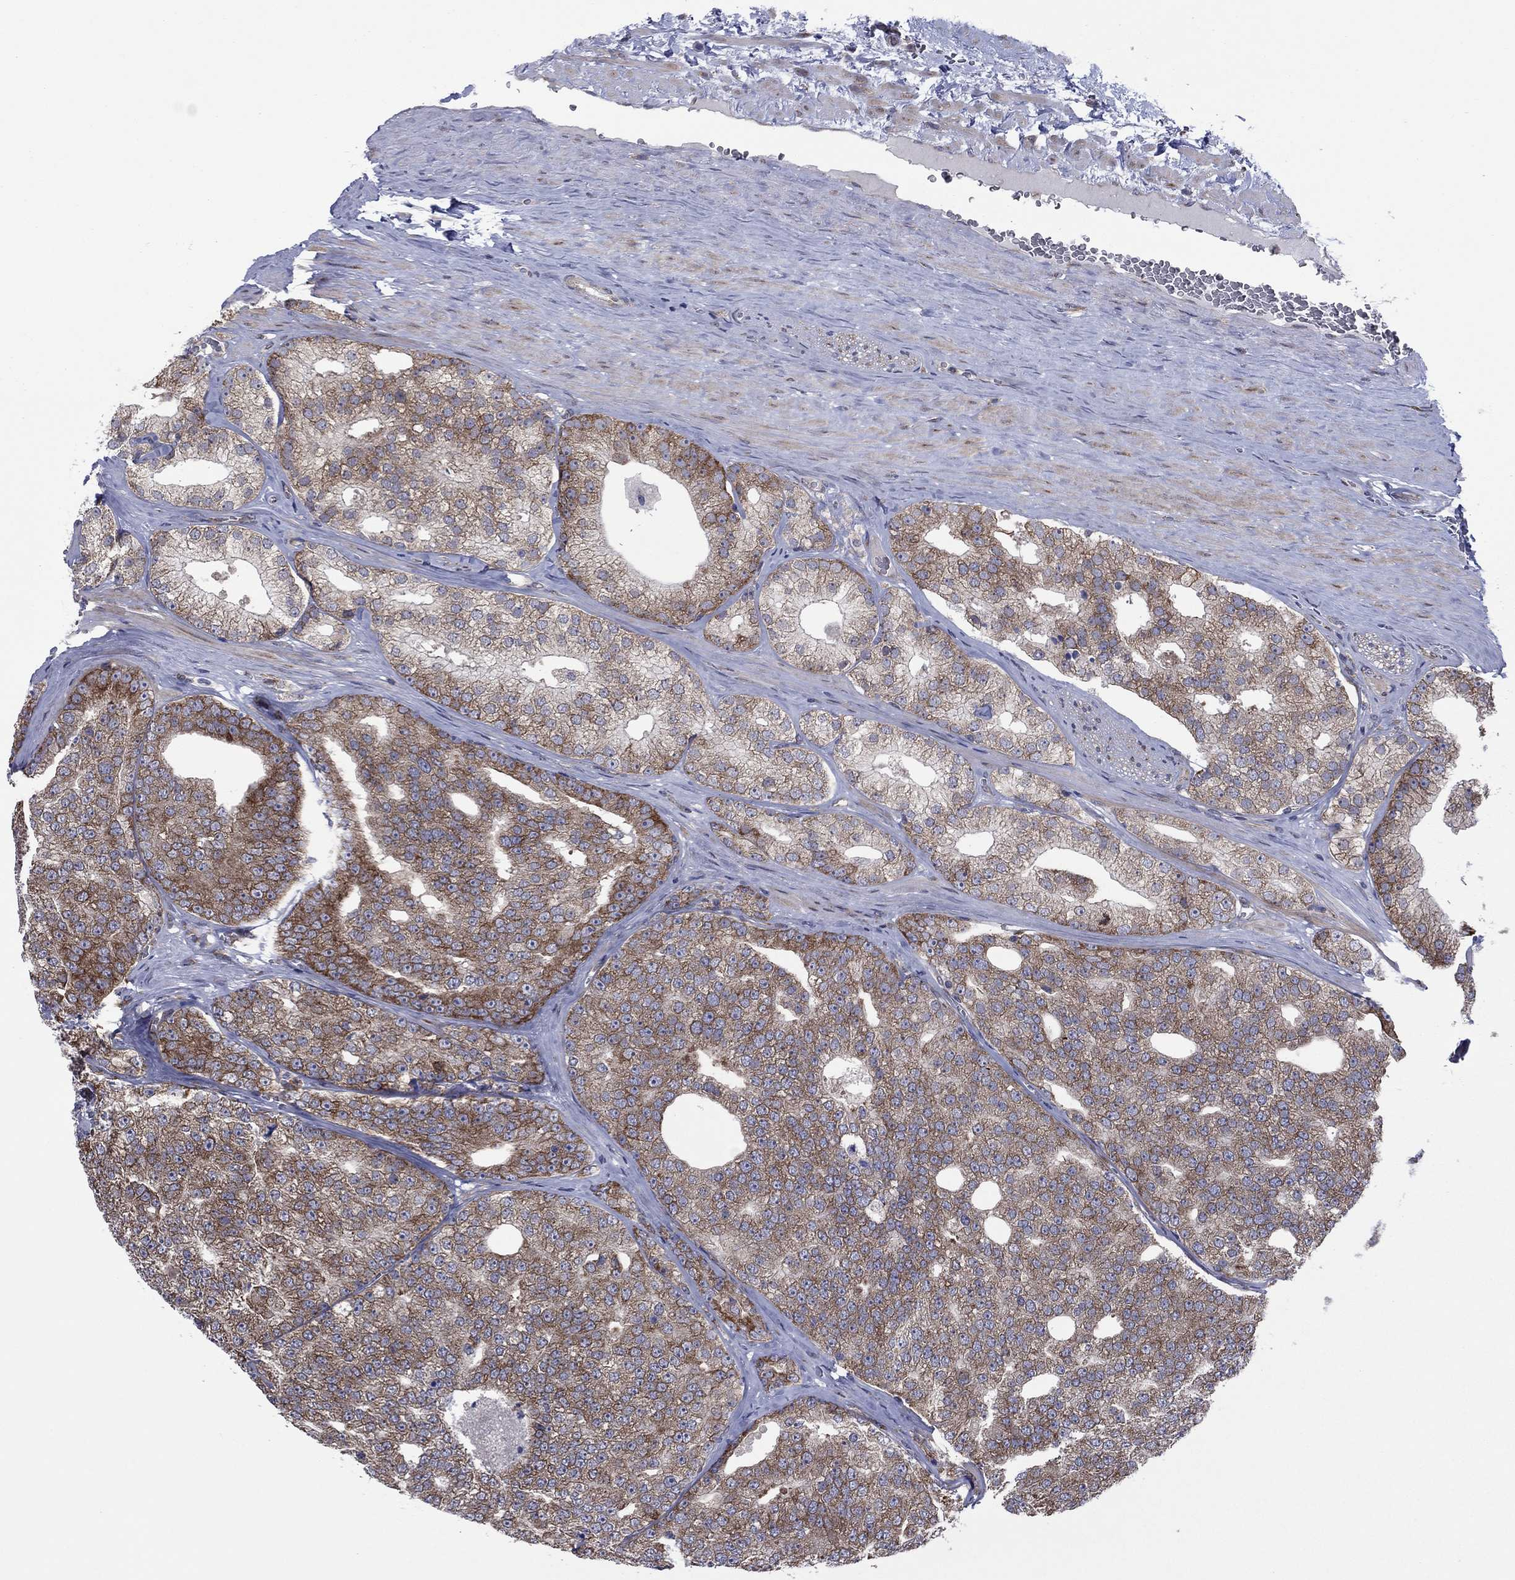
{"staining": {"intensity": "moderate", "quantity": "25%-75%", "location": "cytoplasmic/membranous"}, "tissue": "prostate cancer", "cell_type": "Tumor cells", "image_type": "cancer", "snomed": [{"axis": "morphology", "description": "Adenocarcinoma, NOS"}, {"axis": "topography", "description": "Prostate and seminal vesicle, NOS"}], "caption": "High-magnification brightfield microscopy of prostate cancer stained with DAB (brown) and counterstained with hematoxylin (blue). tumor cells exhibit moderate cytoplasmic/membranous expression is identified in about25%-75% of cells.", "gene": "GPR155", "patient": {"sex": "male", "age": 62}}